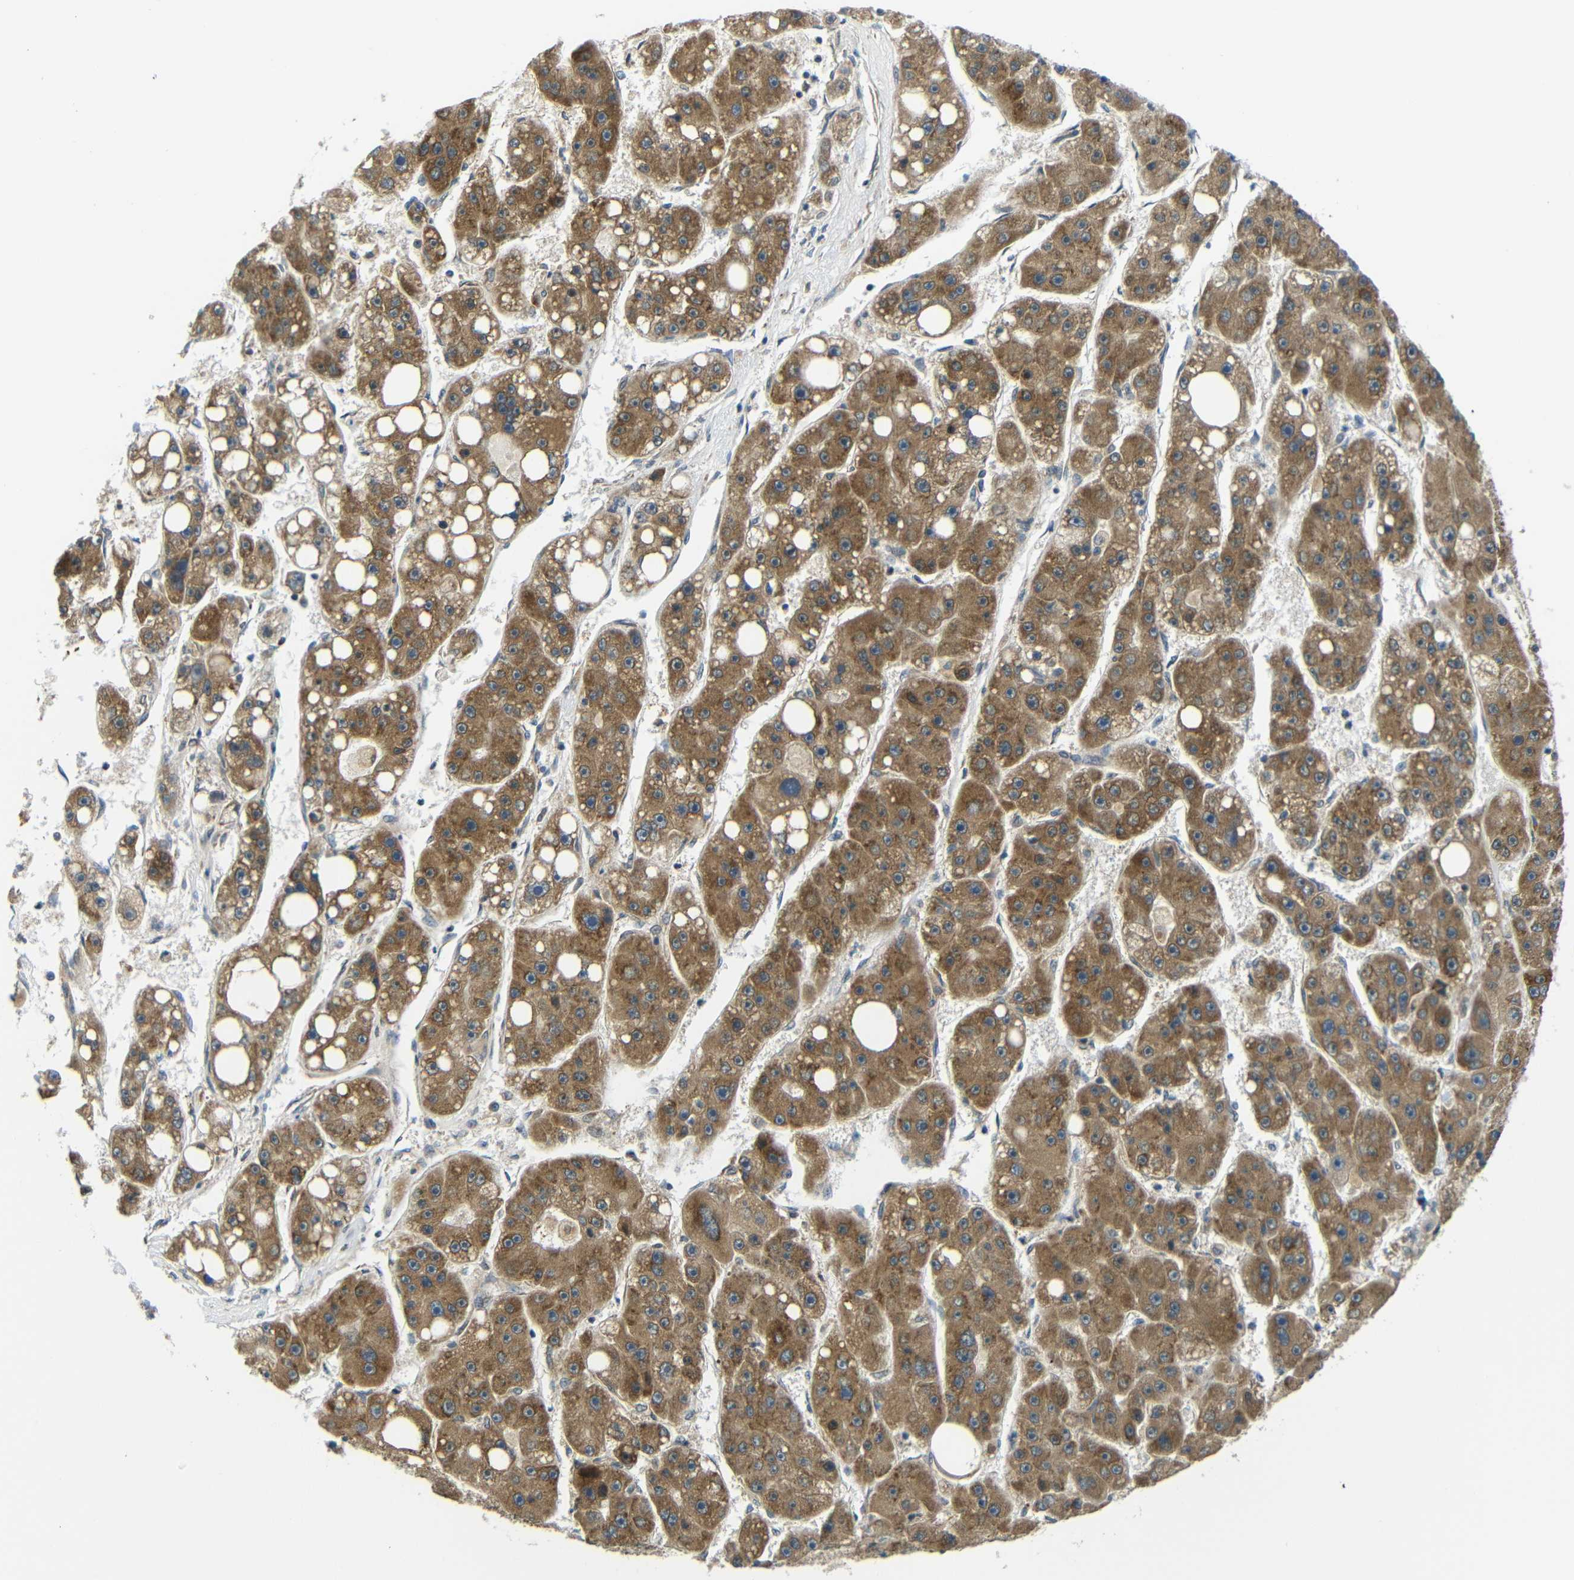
{"staining": {"intensity": "moderate", "quantity": ">75%", "location": "cytoplasmic/membranous"}, "tissue": "liver cancer", "cell_type": "Tumor cells", "image_type": "cancer", "snomed": [{"axis": "morphology", "description": "Carcinoma, Hepatocellular, NOS"}, {"axis": "topography", "description": "Liver"}], "caption": "IHC histopathology image of human liver hepatocellular carcinoma stained for a protein (brown), which demonstrates medium levels of moderate cytoplasmic/membranous staining in approximately >75% of tumor cells.", "gene": "VAPB", "patient": {"sex": "female", "age": 61}}